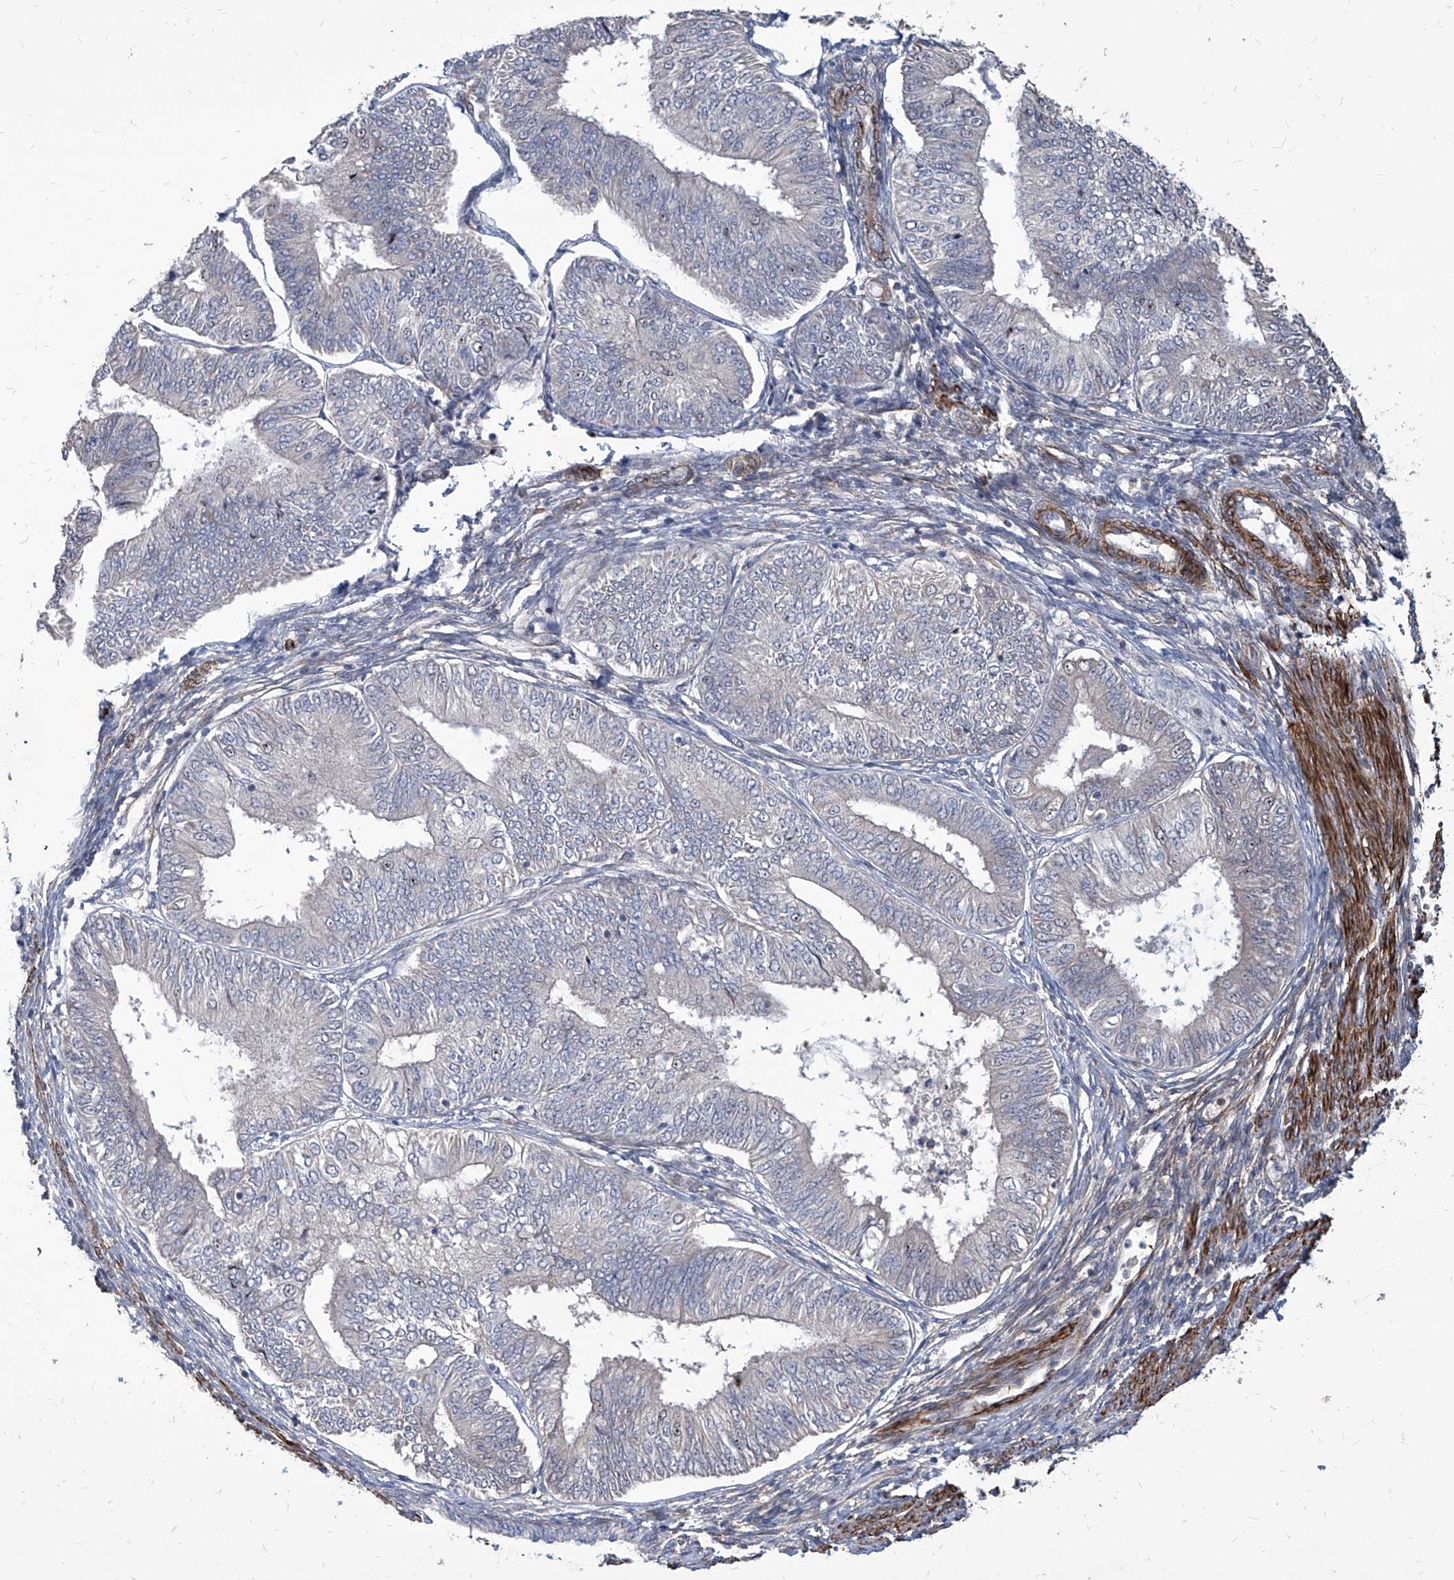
{"staining": {"intensity": "negative", "quantity": "none", "location": "none"}, "tissue": "endometrial cancer", "cell_type": "Tumor cells", "image_type": "cancer", "snomed": [{"axis": "morphology", "description": "Adenocarcinoma, NOS"}, {"axis": "topography", "description": "Endometrium"}], "caption": "A histopathology image of human endometrial cancer is negative for staining in tumor cells.", "gene": "FAM83B", "patient": {"sex": "female", "age": 58}}